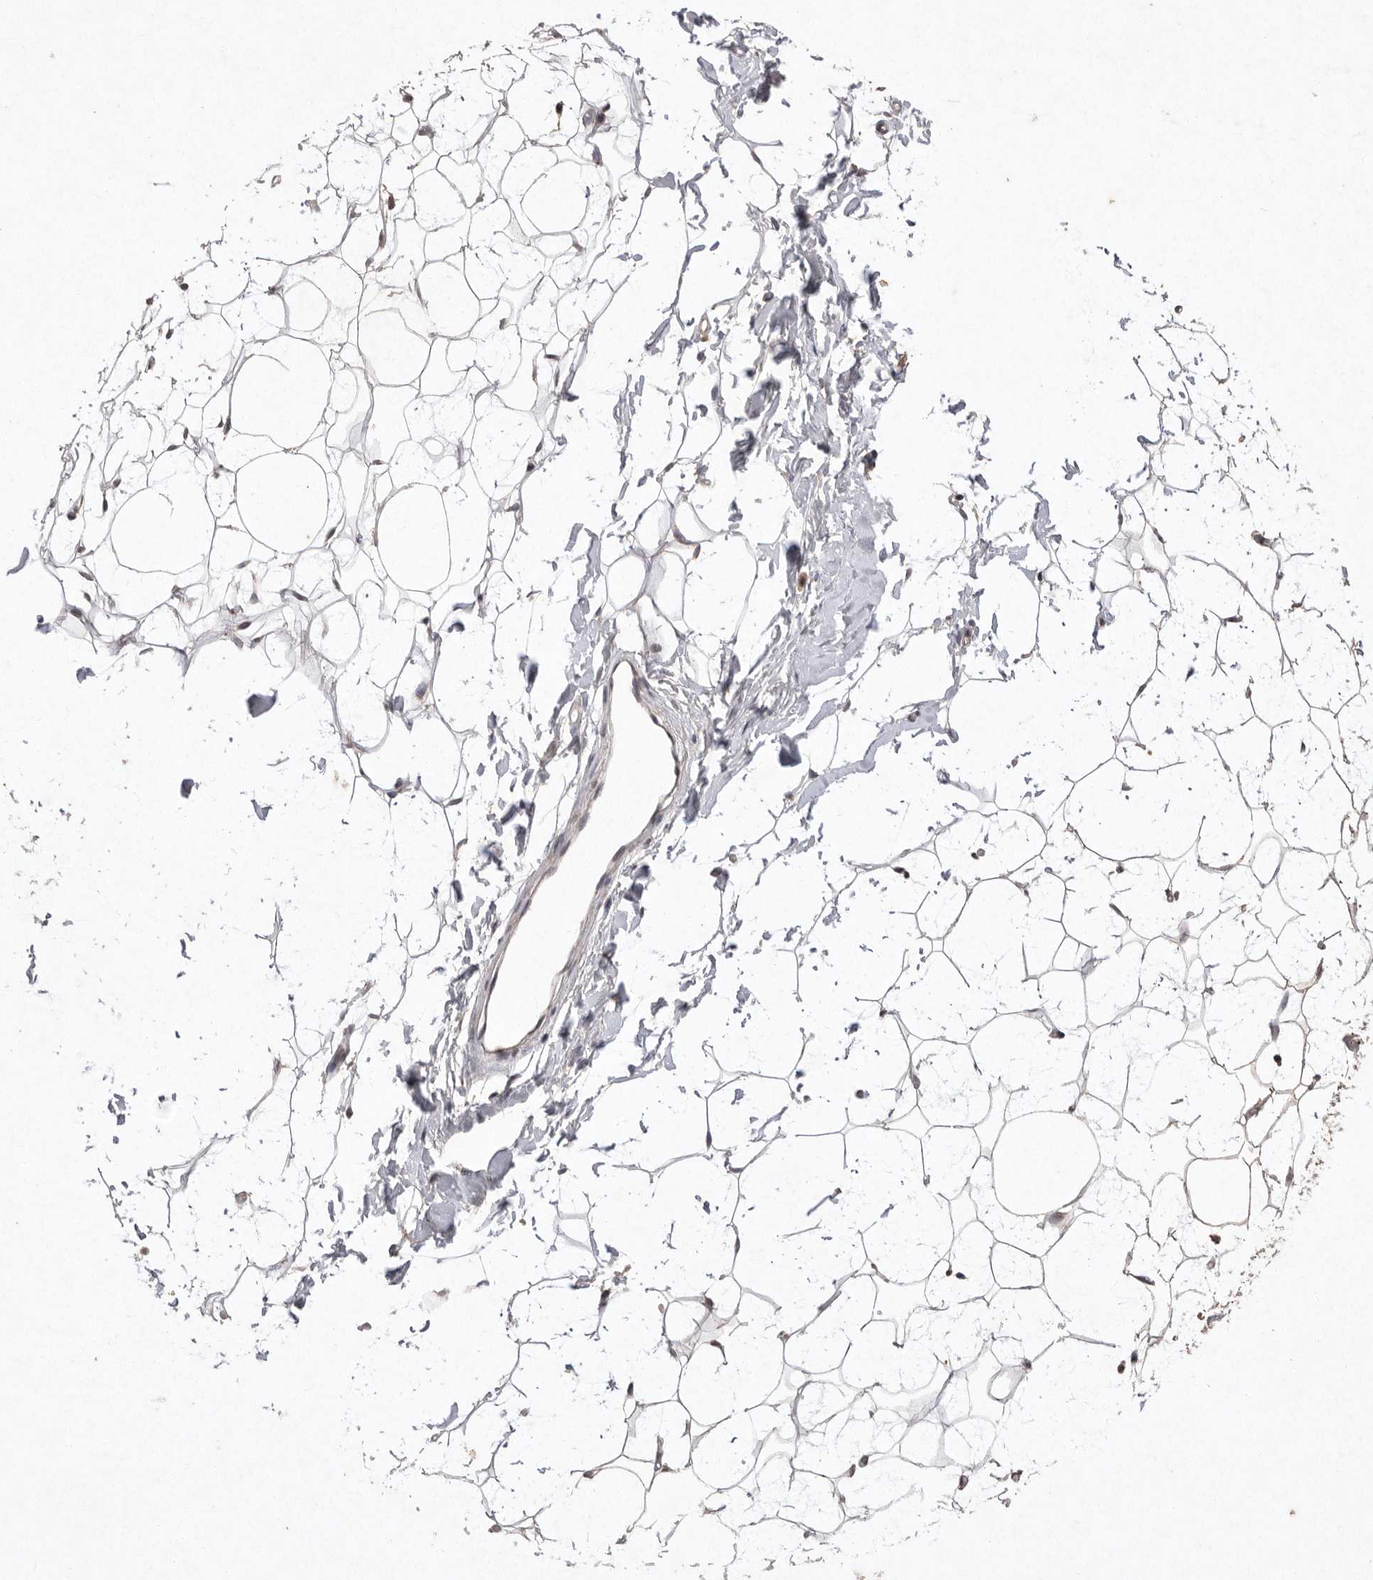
{"staining": {"intensity": "negative", "quantity": "none", "location": "none"}, "tissue": "adipose tissue", "cell_type": "Adipocytes", "image_type": "normal", "snomed": [{"axis": "morphology", "description": "Normal tissue, NOS"}, {"axis": "topography", "description": "Breast"}], "caption": "DAB immunohistochemical staining of normal adipose tissue displays no significant expression in adipocytes.", "gene": "APLNR", "patient": {"sex": "female", "age": 23}}